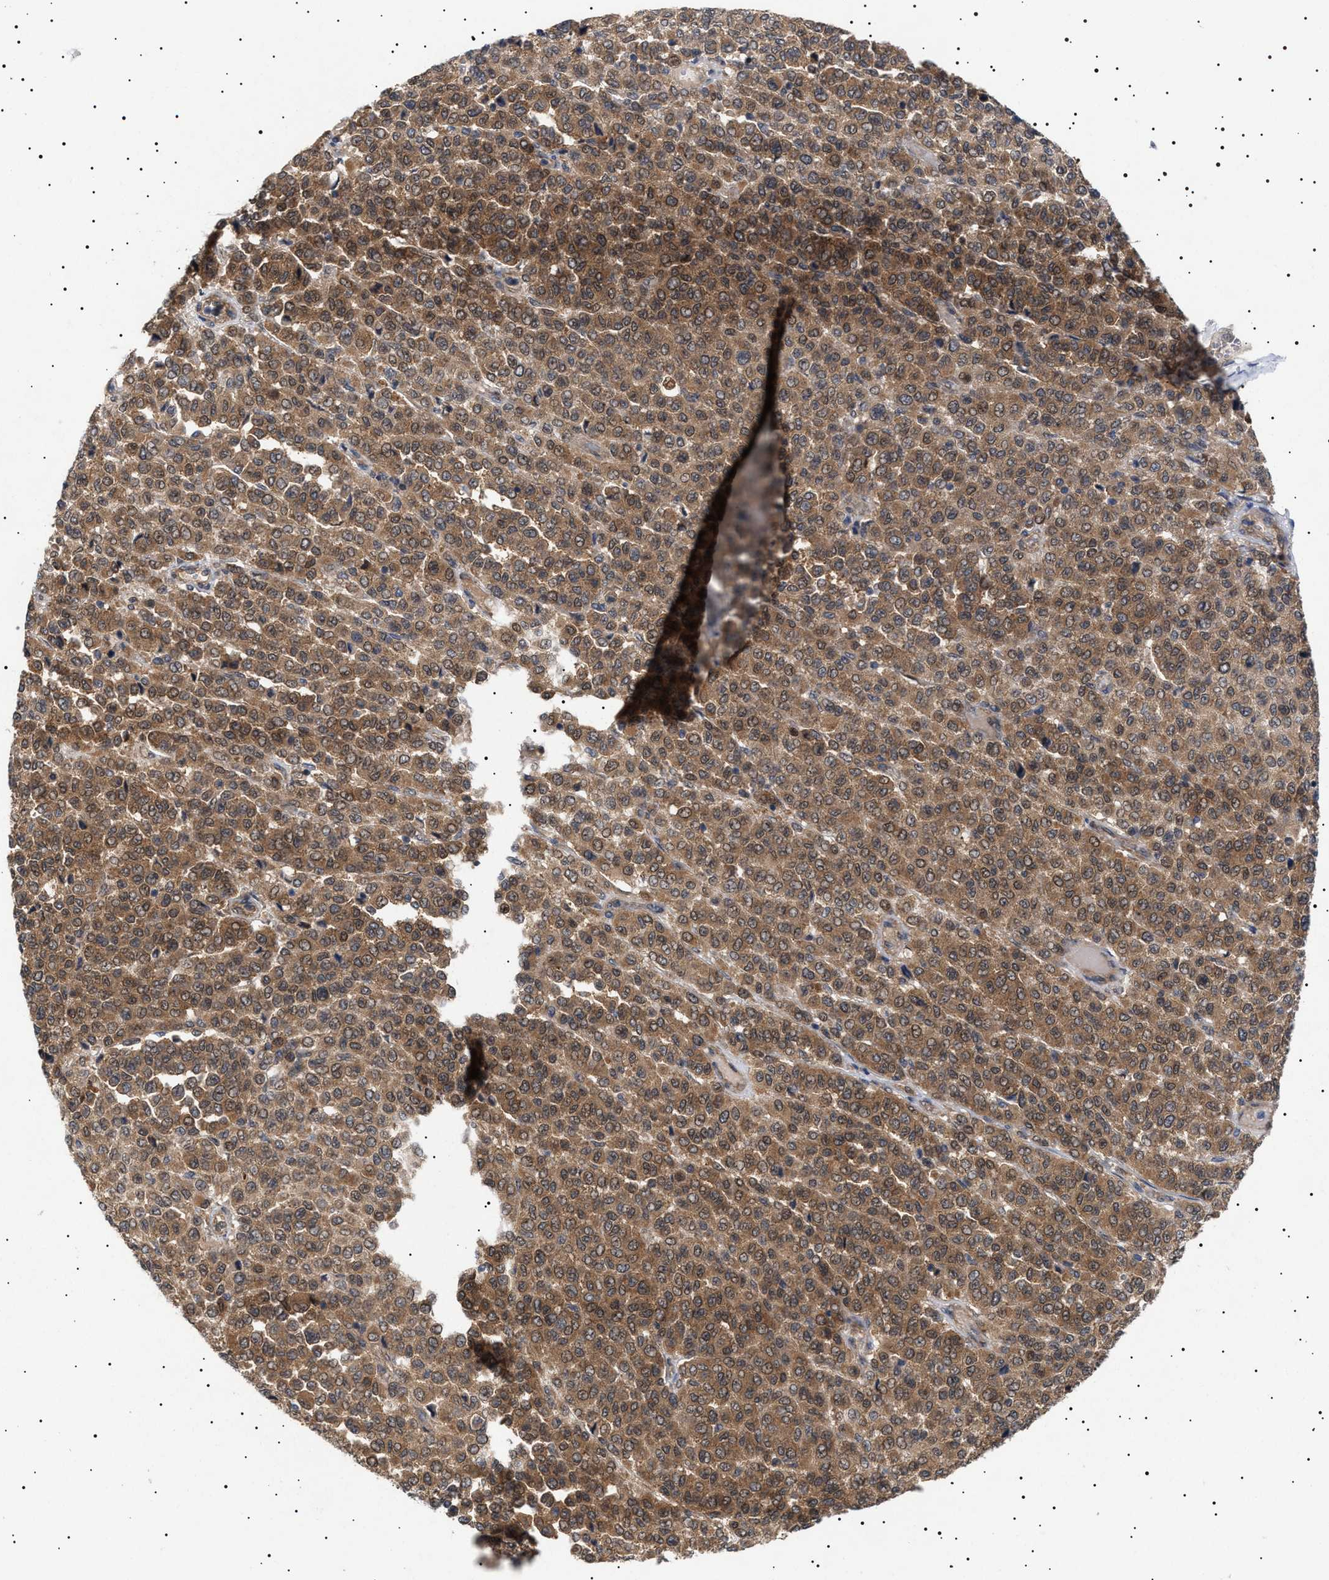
{"staining": {"intensity": "moderate", "quantity": ">75%", "location": "cytoplasmic/membranous"}, "tissue": "melanoma", "cell_type": "Tumor cells", "image_type": "cancer", "snomed": [{"axis": "morphology", "description": "Malignant melanoma, Metastatic site"}, {"axis": "topography", "description": "Pancreas"}], "caption": "Protein expression analysis of human malignant melanoma (metastatic site) reveals moderate cytoplasmic/membranous expression in about >75% of tumor cells.", "gene": "NPLOC4", "patient": {"sex": "female", "age": 30}}